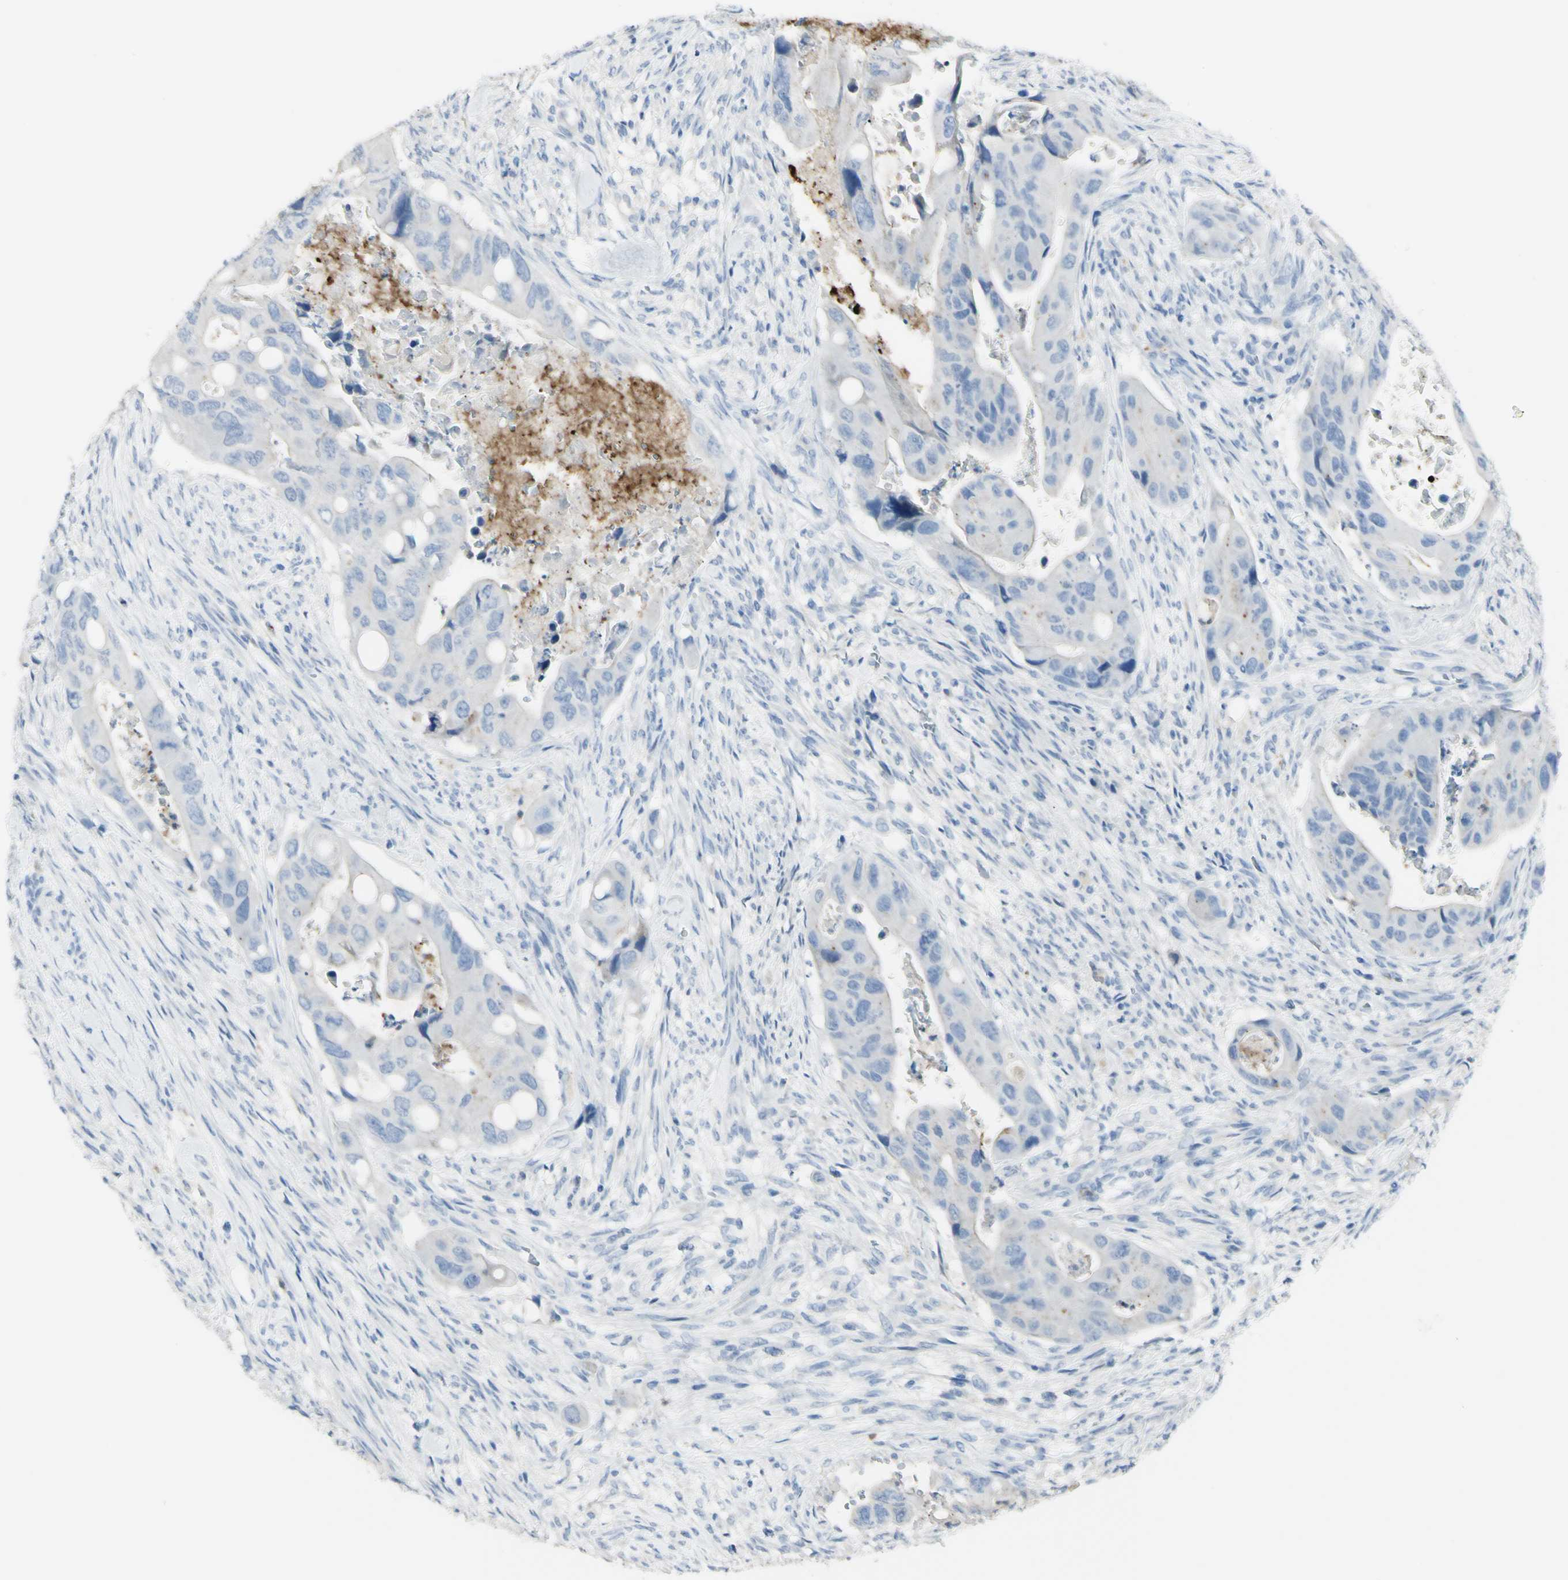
{"staining": {"intensity": "weak", "quantity": "<25%", "location": "cytoplasmic/membranous"}, "tissue": "colorectal cancer", "cell_type": "Tumor cells", "image_type": "cancer", "snomed": [{"axis": "morphology", "description": "Adenocarcinoma, NOS"}, {"axis": "topography", "description": "Rectum"}], "caption": "DAB (3,3'-diaminobenzidine) immunohistochemical staining of human colorectal cancer shows no significant expression in tumor cells. (DAB immunohistochemistry (IHC) visualized using brightfield microscopy, high magnification).", "gene": "ZNF557", "patient": {"sex": "female", "age": 57}}